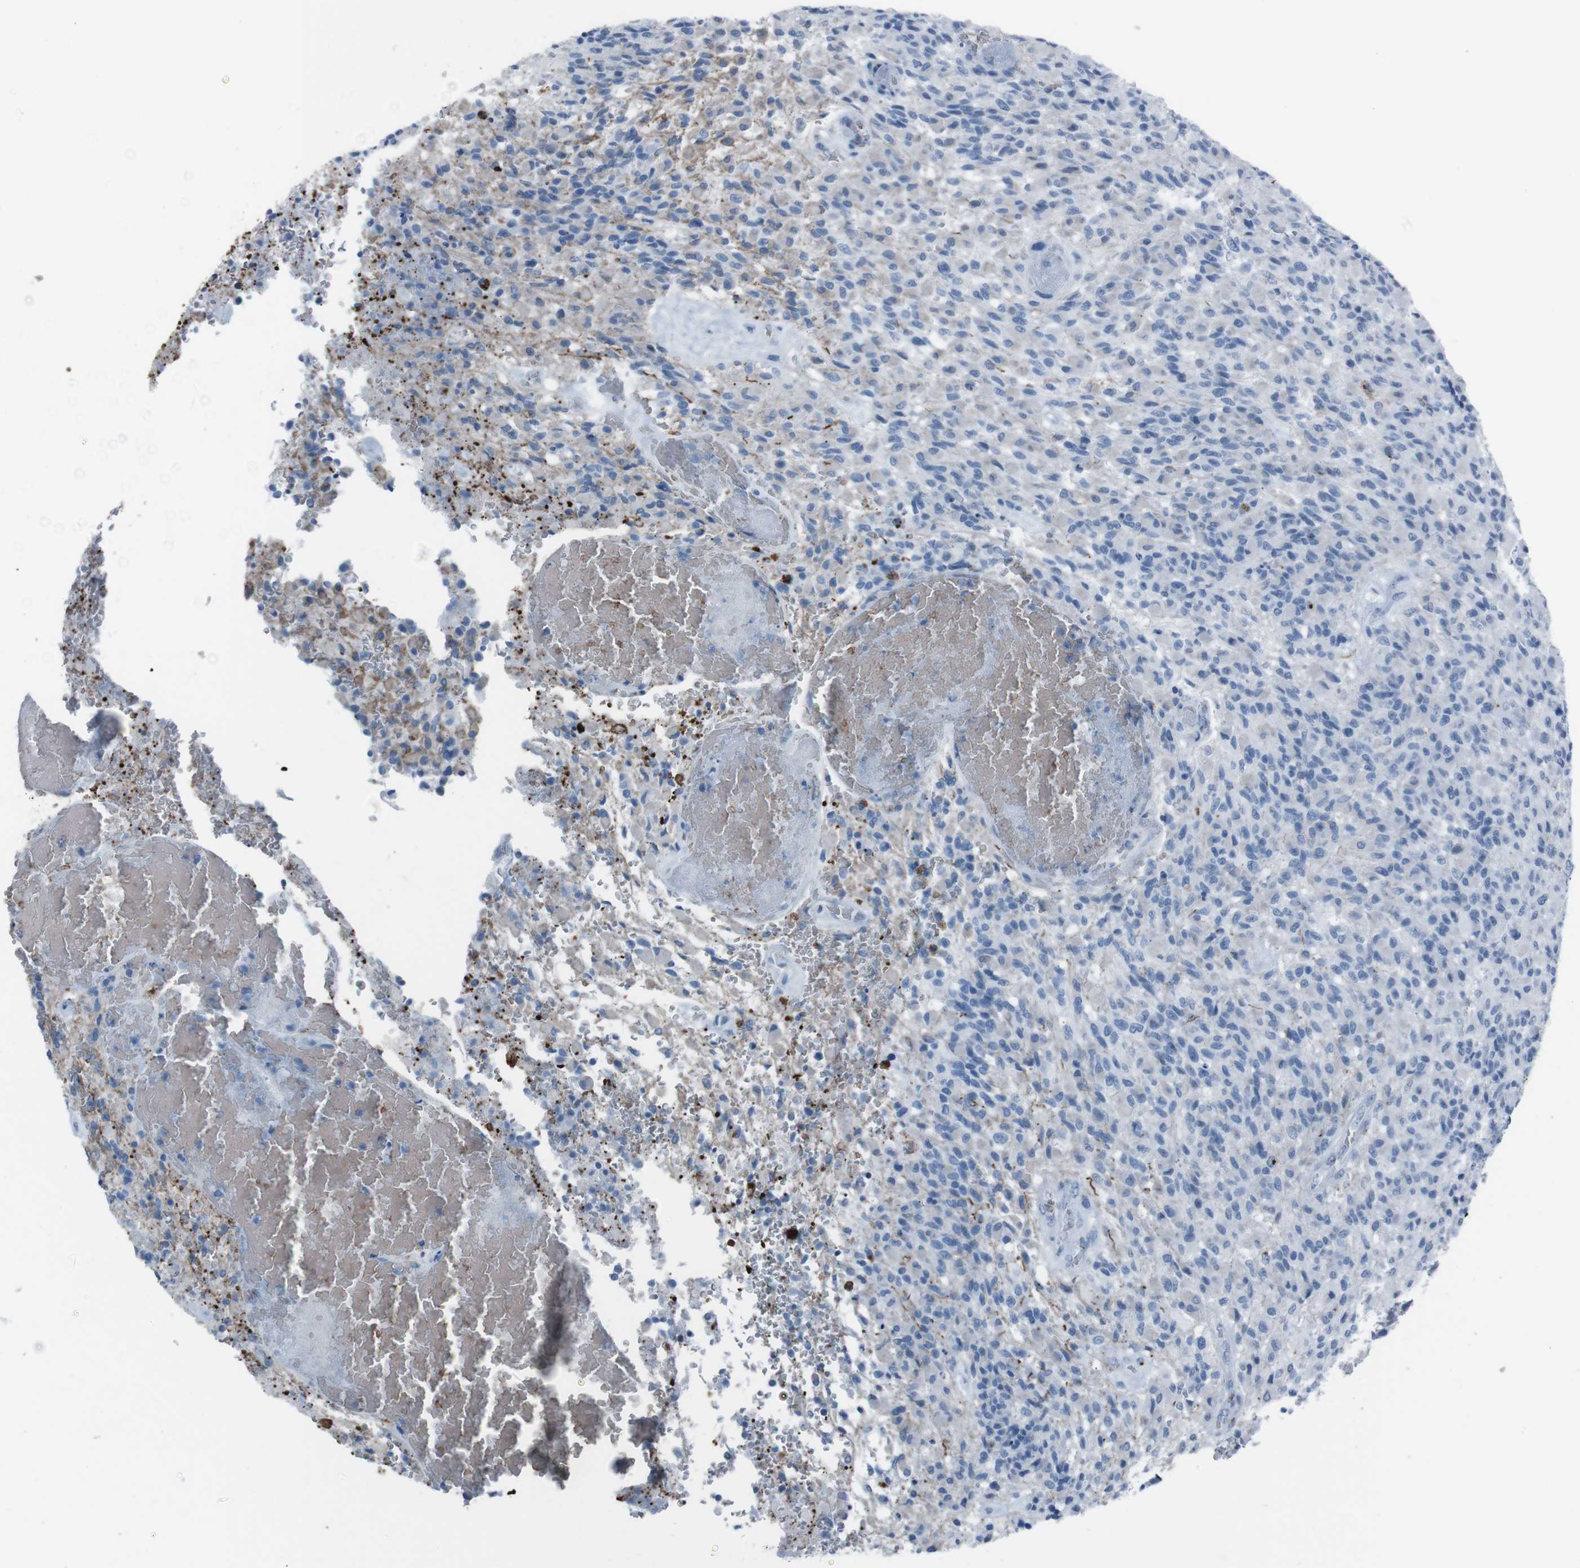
{"staining": {"intensity": "negative", "quantity": "none", "location": "none"}, "tissue": "glioma", "cell_type": "Tumor cells", "image_type": "cancer", "snomed": [{"axis": "morphology", "description": "Glioma, malignant, High grade"}, {"axis": "topography", "description": "Brain"}], "caption": "There is no significant positivity in tumor cells of glioma.", "gene": "ST6GAL1", "patient": {"sex": "male", "age": 71}}